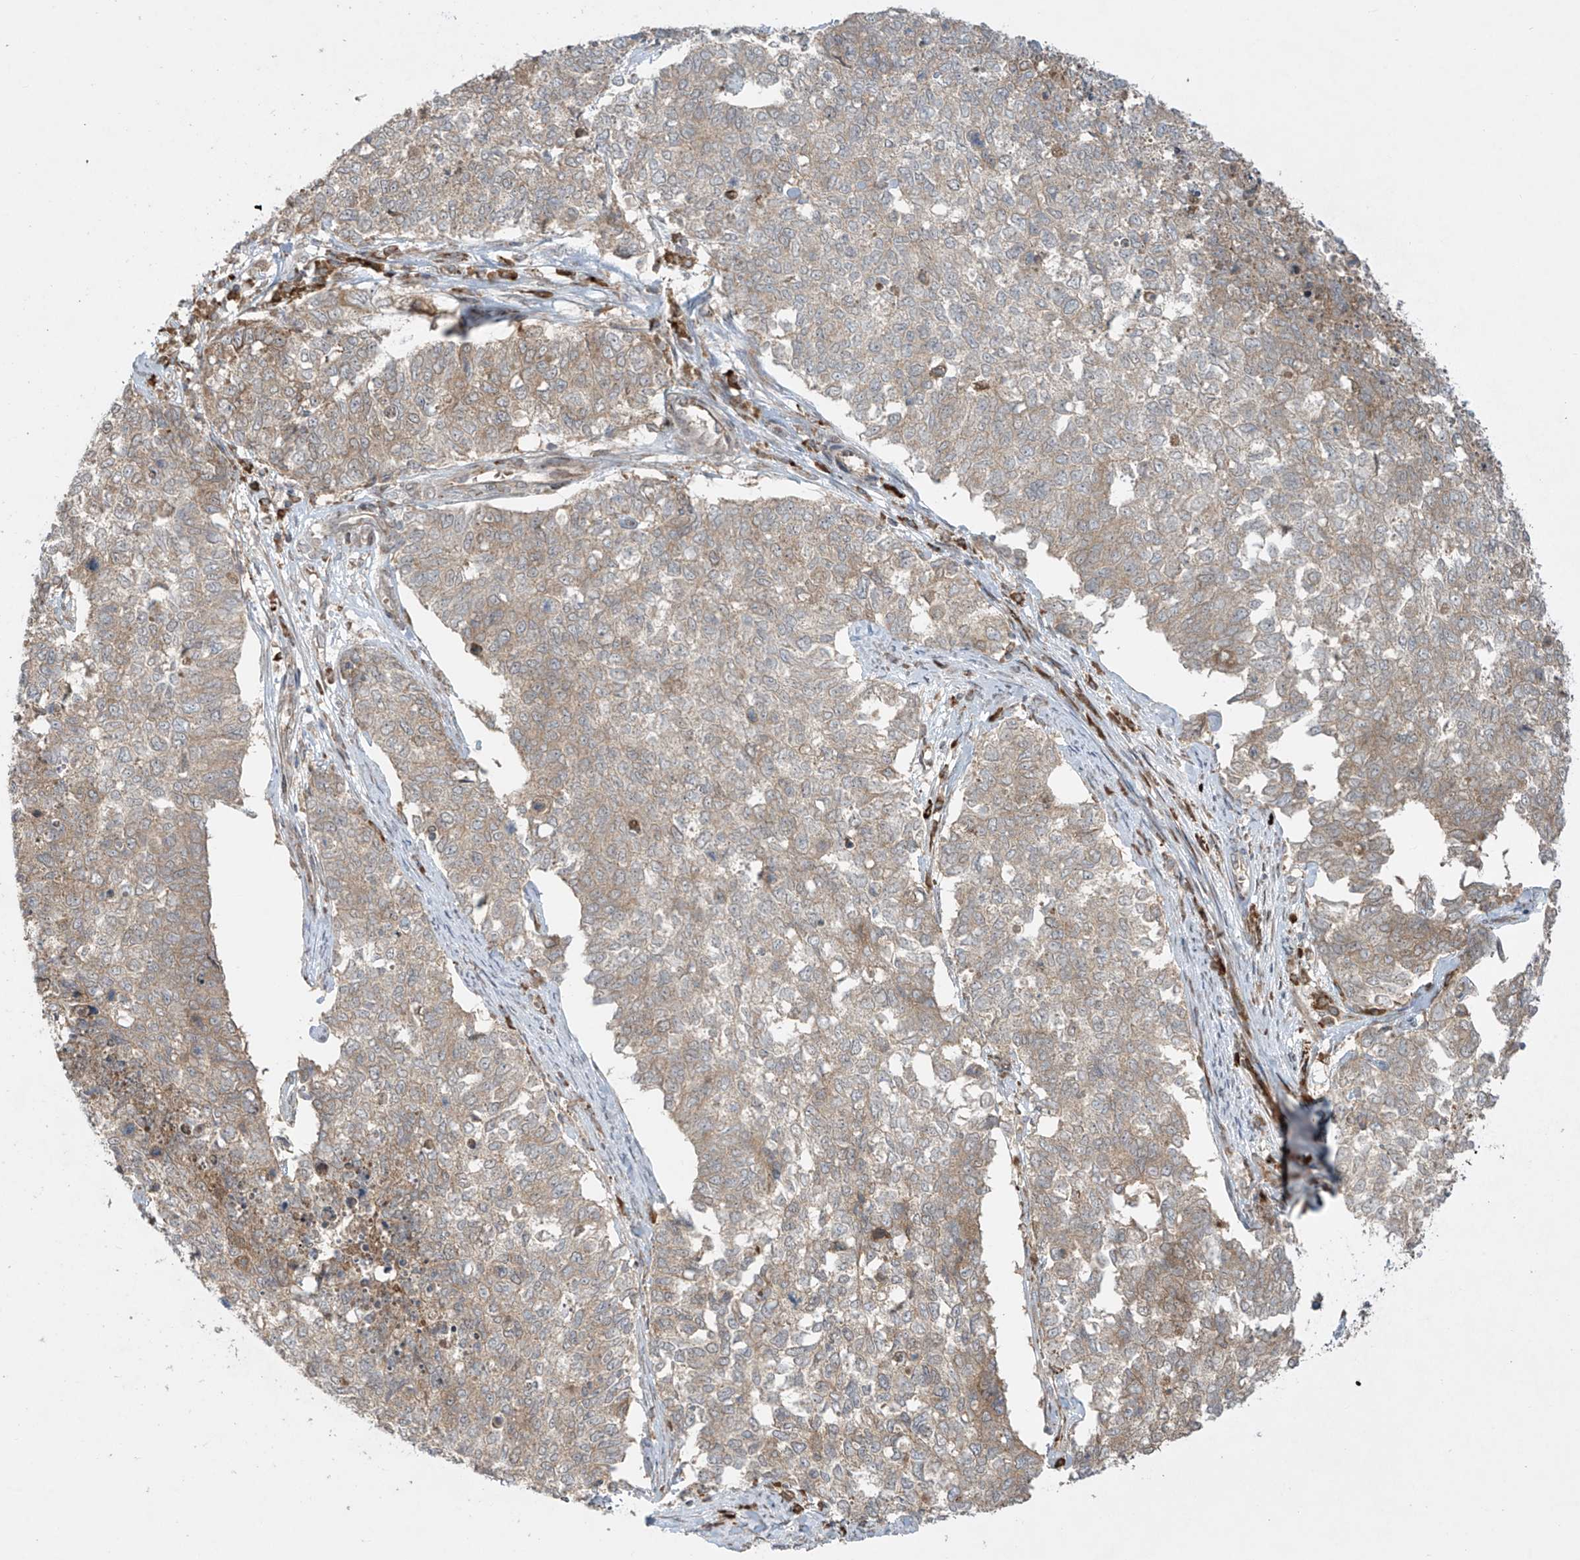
{"staining": {"intensity": "moderate", "quantity": "25%-75%", "location": "cytoplasmic/membranous"}, "tissue": "cervical cancer", "cell_type": "Tumor cells", "image_type": "cancer", "snomed": [{"axis": "morphology", "description": "Squamous cell carcinoma, NOS"}, {"axis": "topography", "description": "Cervix"}], "caption": "Cervical cancer (squamous cell carcinoma) was stained to show a protein in brown. There is medium levels of moderate cytoplasmic/membranous positivity in about 25%-75% of tumor cells.", "gene": "PPAT", "patient": {"sex": "female", "age": 63}}